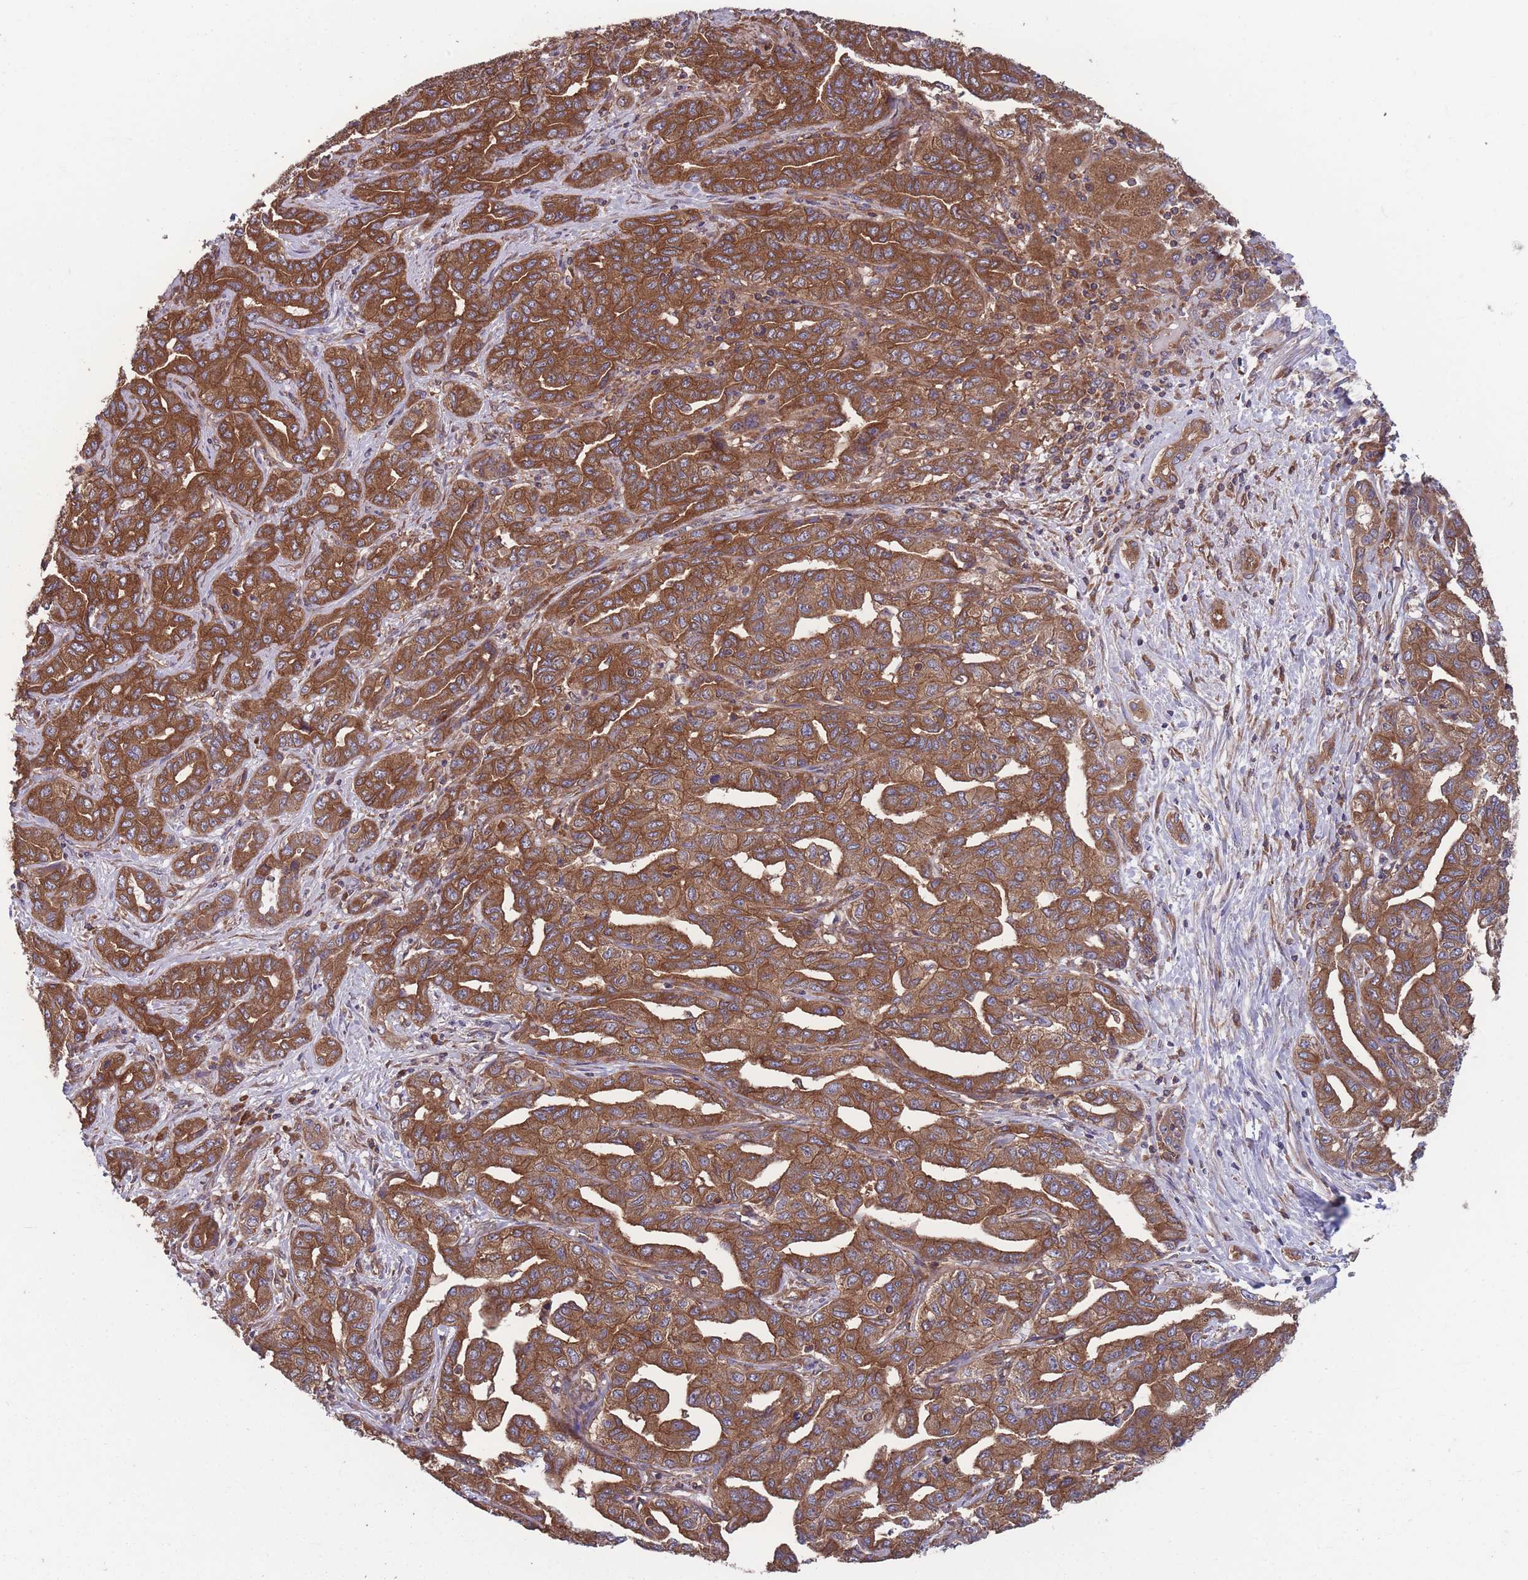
{"staining": {"intensity": "strong", "quantity": ">75%", "location": "cytoplasmic/membranous"}, "tissue": "liver cancer", "cell_type": "Tumor cells", "image_type": "cancer", "snomed": [{"axis": "morphology", "description": "Cholangiocarcinoma"}, {"axis": "topography", "description": "Liver"}], "caption": "Human liver cancer stained with a brown dye demonstrates strong cytoplasmic/membranous positive expression in approximately >75% of tumor cells.", "gene": "ZPR1", "patient": {"sex": "male", "age": 59}}